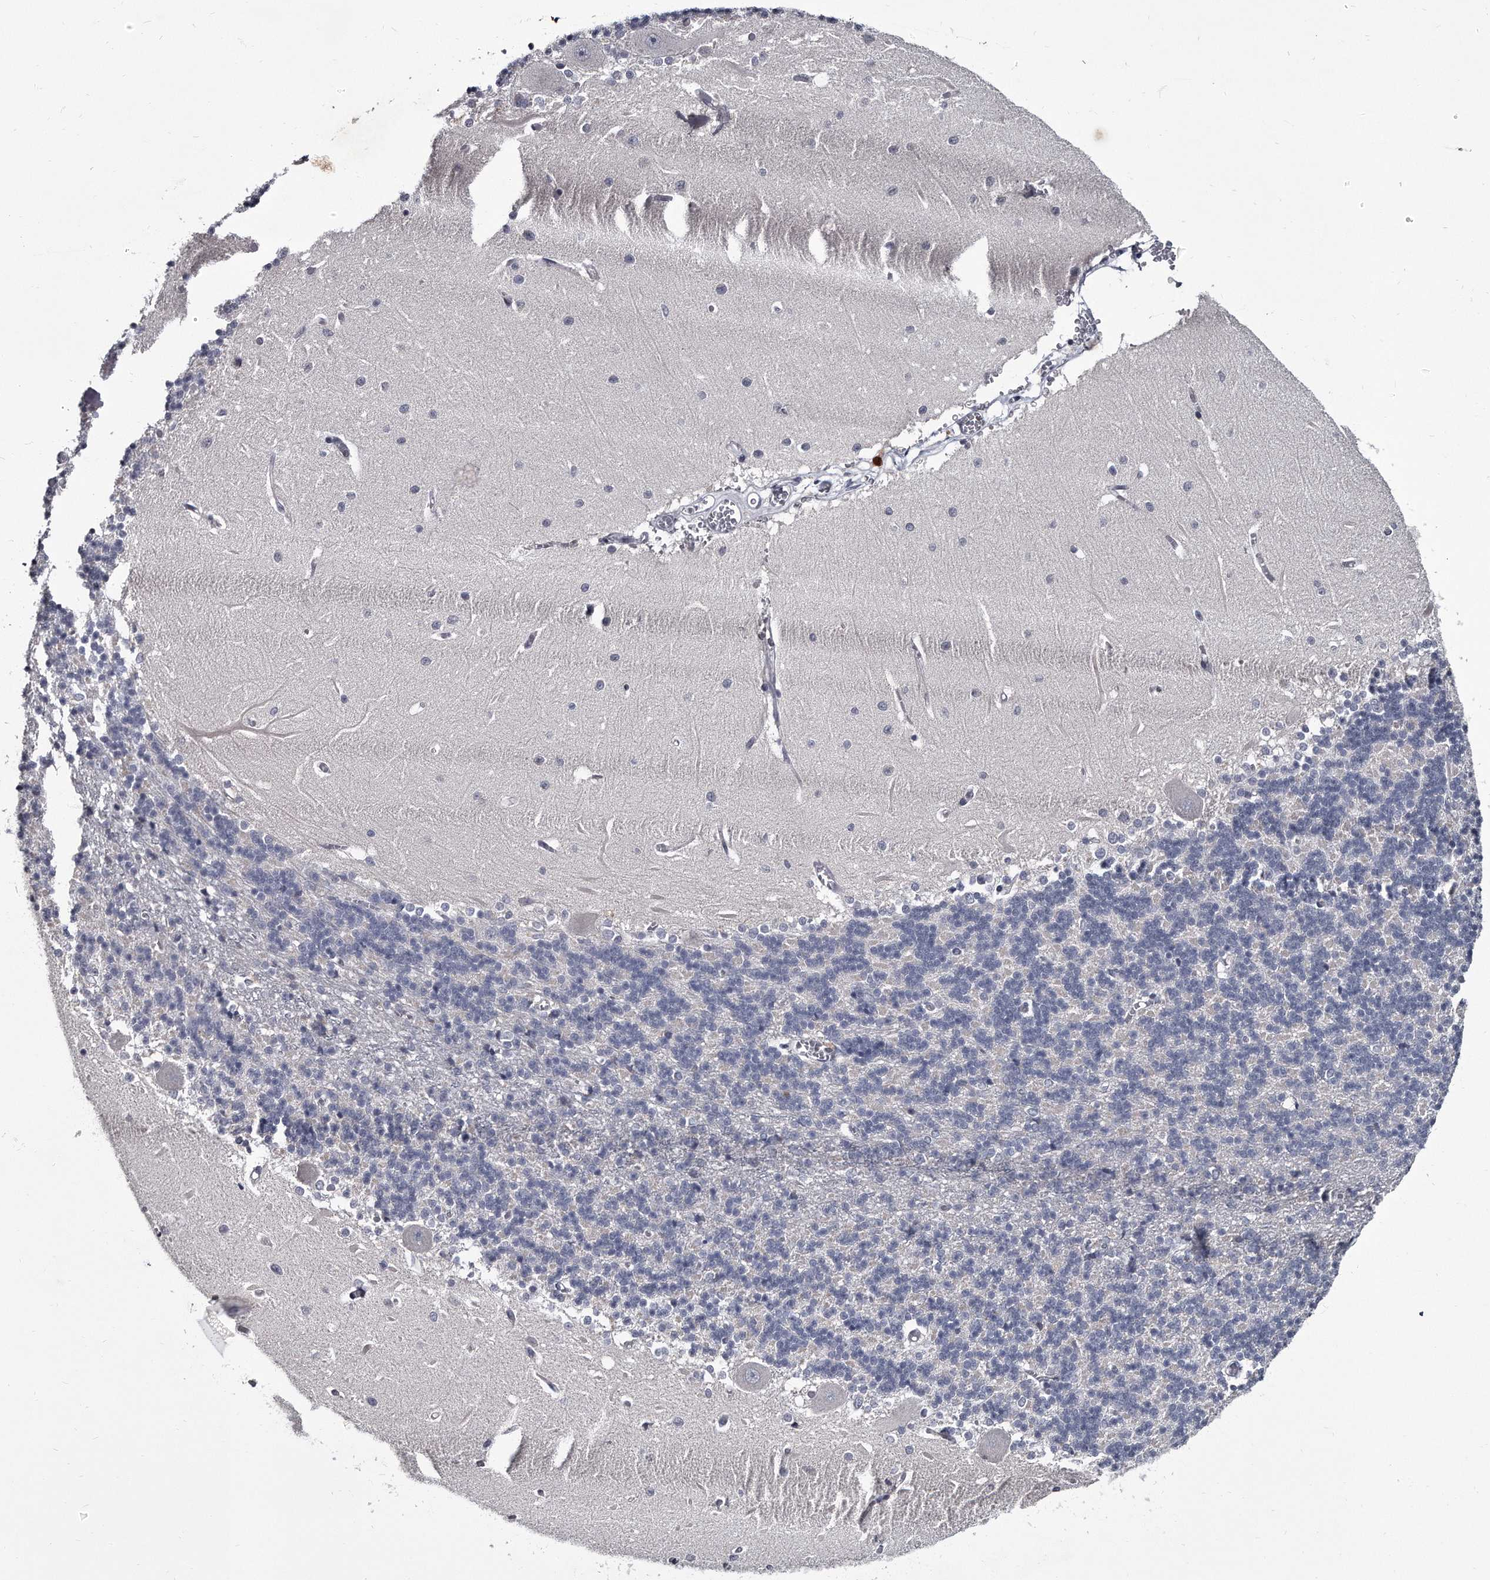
{"staining": {"intensity": "negative", "quantity": "none", "location": "none"}, "tissue": "cerebellum", "cell_type": "Cells in granular layer", "image_type": "normal", "snomed": [{"axis": "morphology", "description": "Normal tissue, NOS"}, {"axis": "topography", "description": "Cerebellum"}], "caption": "Normal cerebellum was stained to show a protein in brown. There is no significant staining in cells in granular layer. (Stains: DAB (3,3'-diaminobenzidine) immunohistochemistry (IHC) with hematoxylin counter stain, Microscopy: brightfield microscopy at high magnification).", "gene": "GAPVD1", "patient": {"sex": "male", "age": 37}}